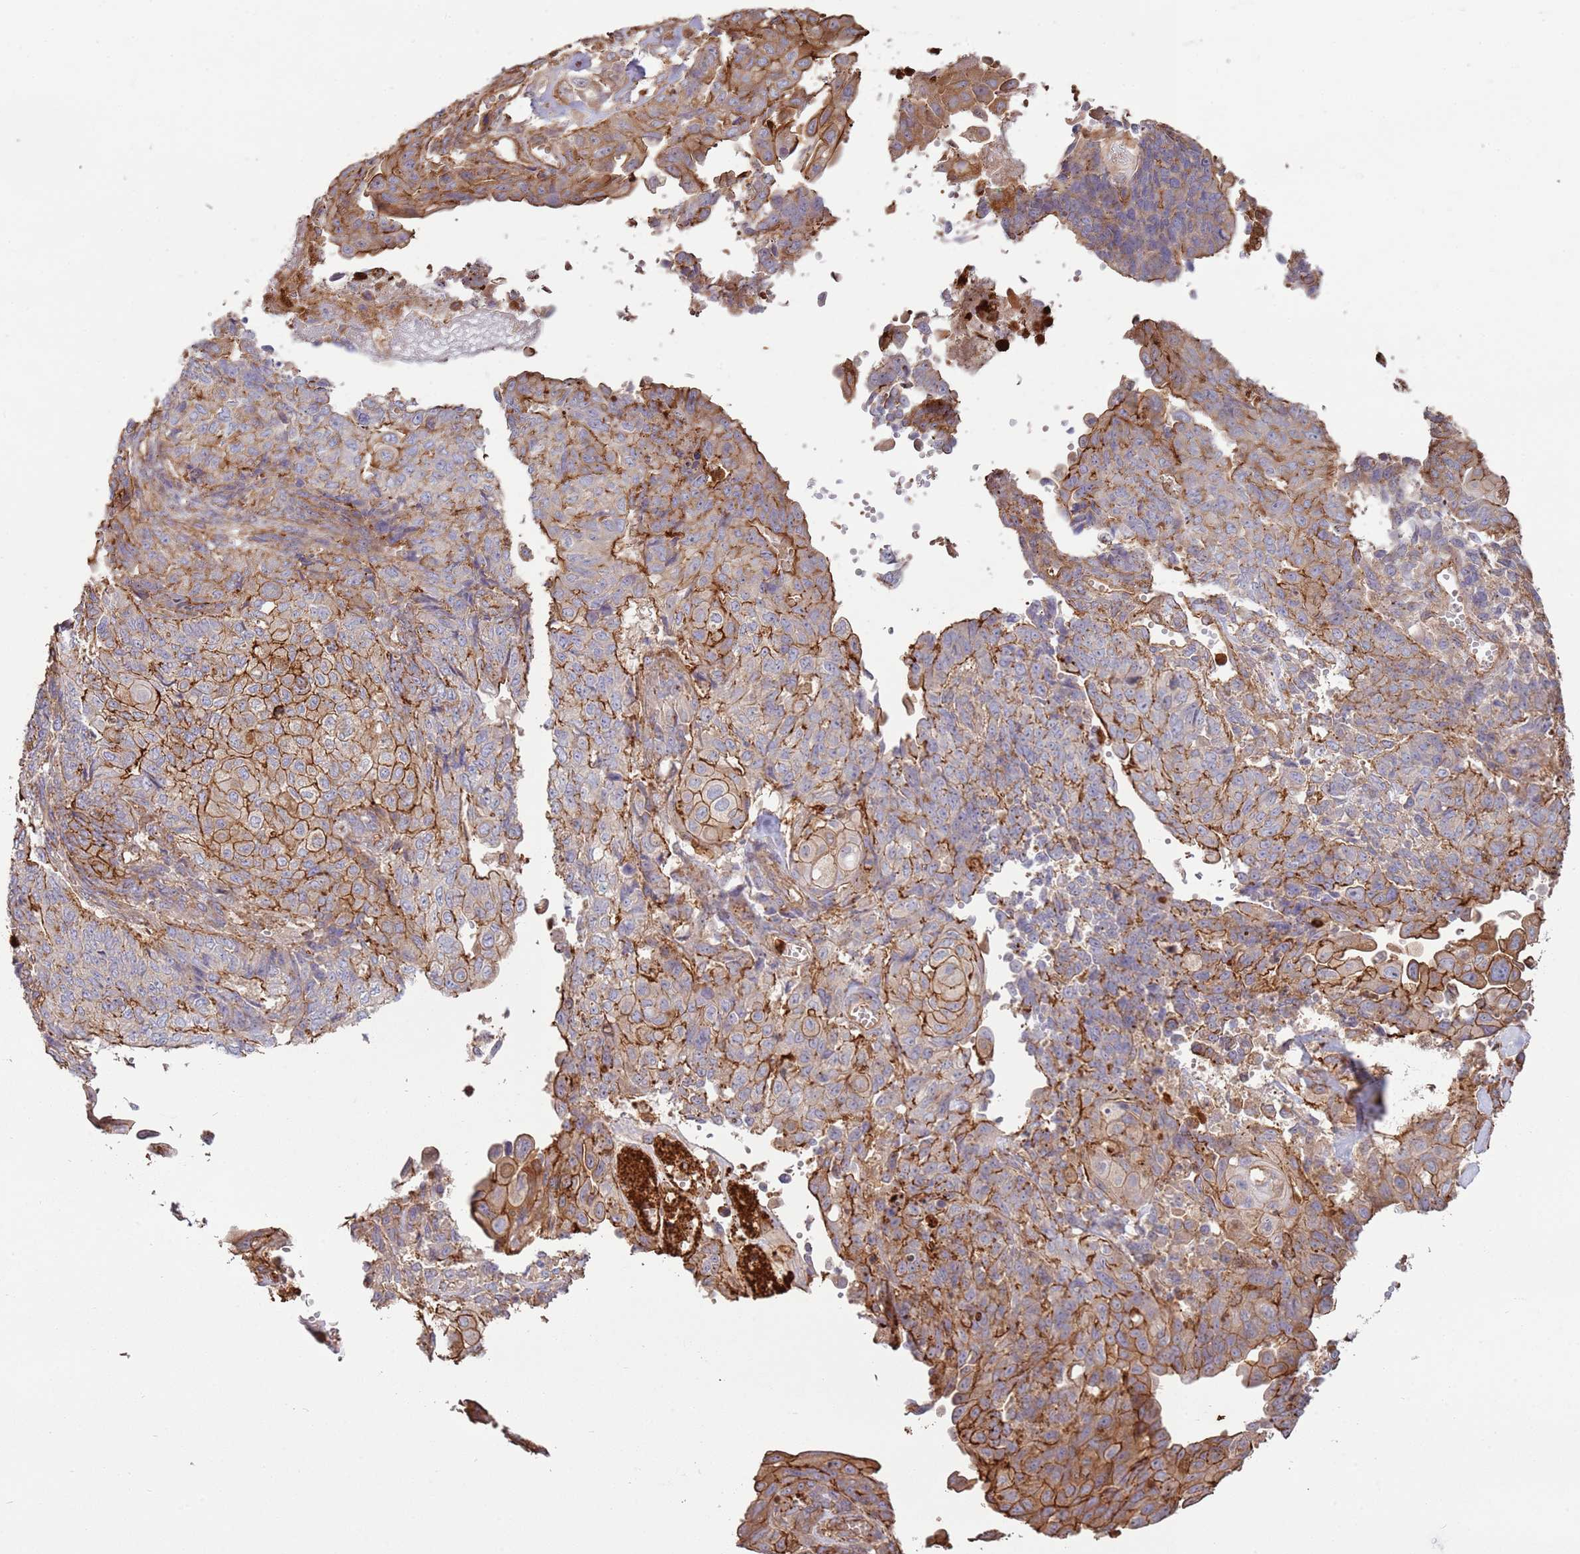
{"staining": {"intensity": "strong", "quantity": "25%-75%", "location": "cytoplasmic/membranous"}, "tissue": "endometrial cancer", "cell_type": "Tumor cells", "image_type": "cancer", "snomed": [{"axis": "morphology", "description": "Adenocarcinoma, NOS"}, {"axis": "topography", "description": "Endometrium"}], "caption": "Protein staining of endometrial adenocarcinoma tissue displays strong cytoplasmic/membranous positivity in about 25%-75% of tumor cells. (DAB (3,3'-diaminobenzidine) IHC with brightfield microscopy, high magnification).", "gene": "NDUFAF4", "patient": {"sex": "female", "age": 32}}